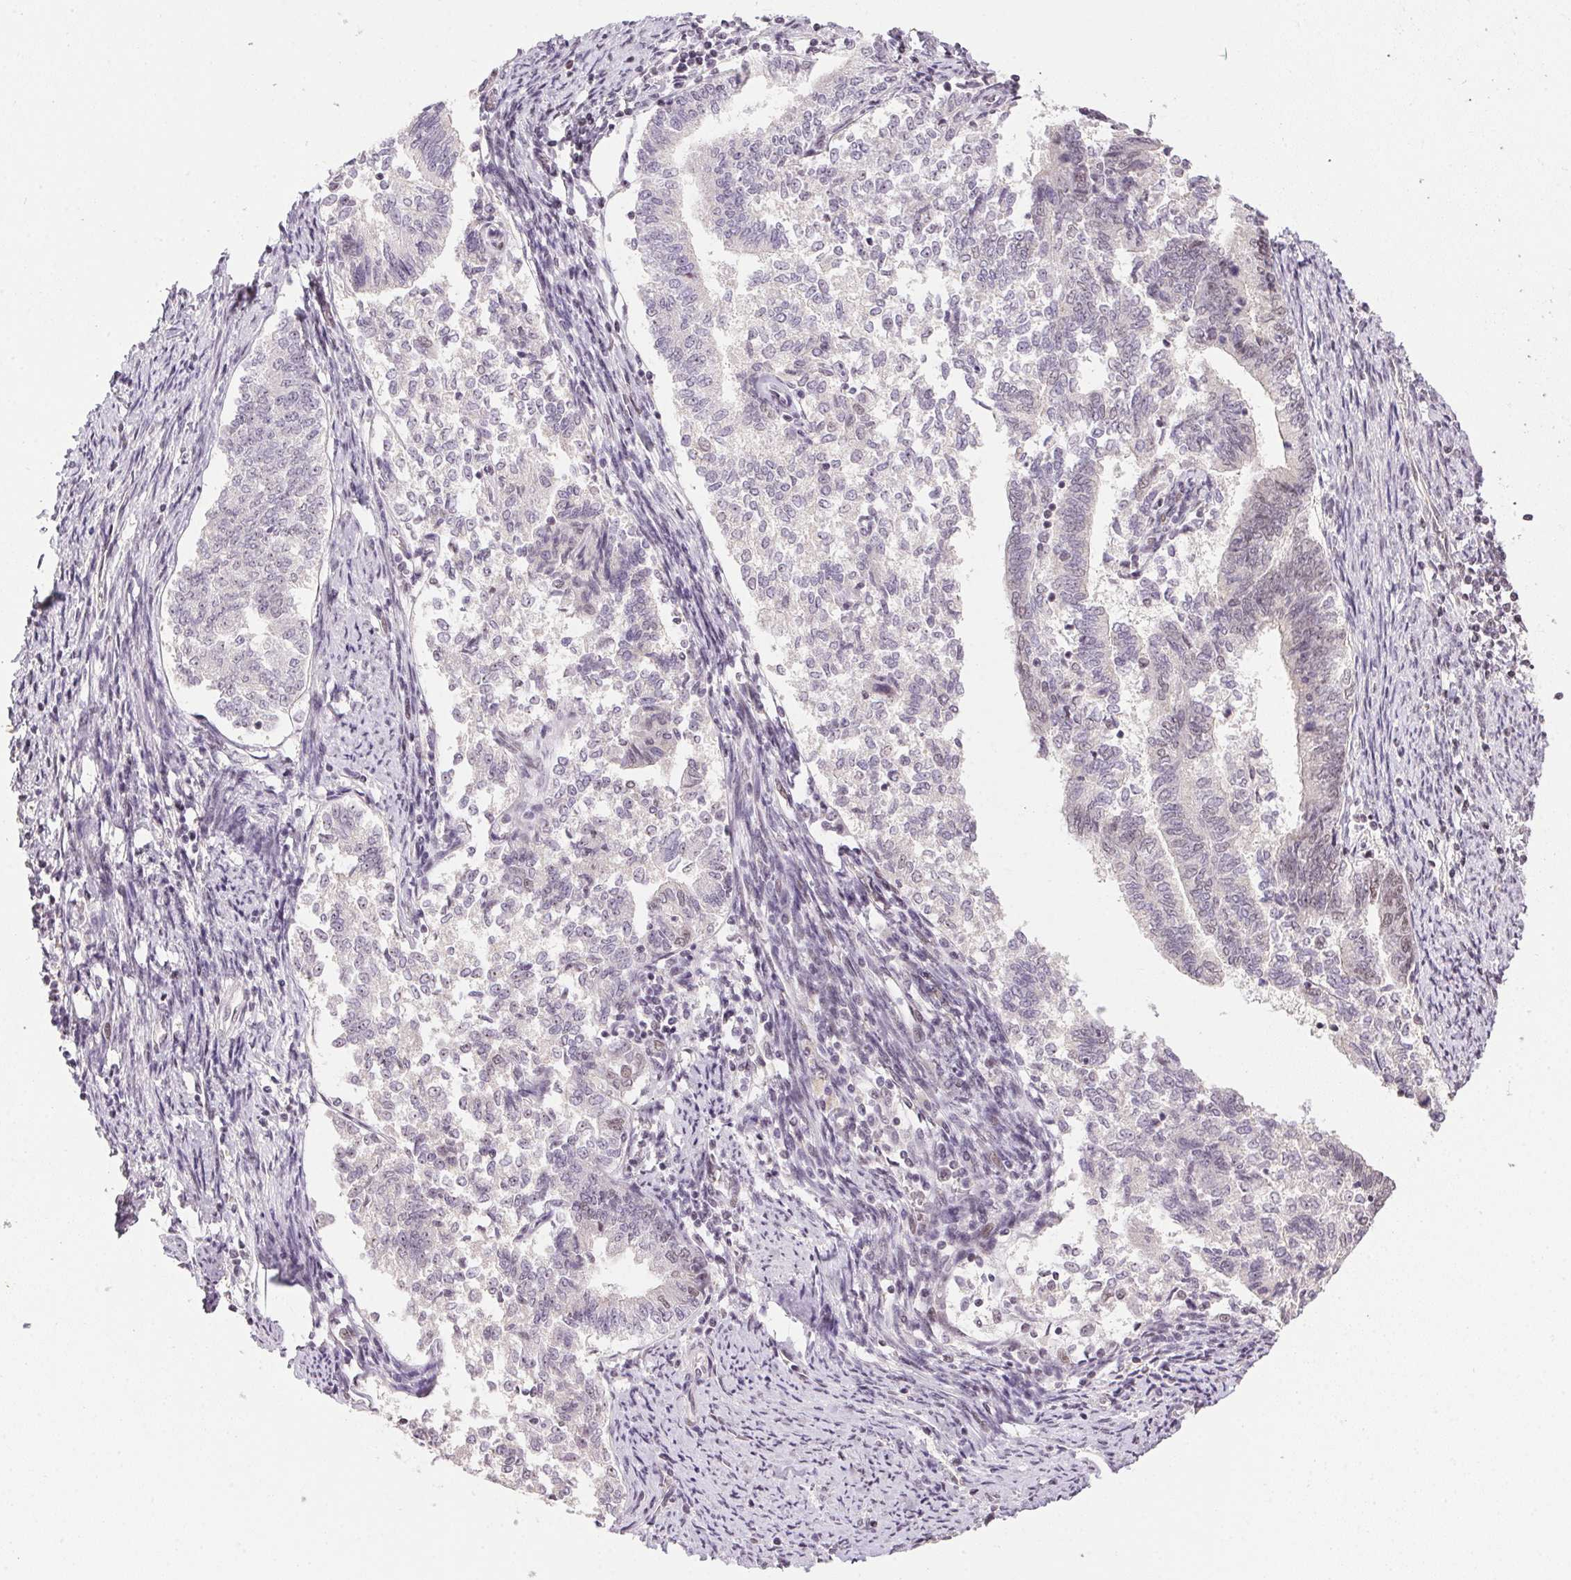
{"staining": {"intensity": "weak", "quantity": "<25%", "location": "nuclear"}, "tissue": "endometrial cancer", "cell_type": "Tumor cells", "image_type": "cancer", "snomed": [{"axis": "morphology", "description": "Adenocarcinoma, NOS"}, {"axis": "topography", "description": "Endometrium"}], "caption": "An immunohistochemistry image of endometrial cancer is shown. There is no staining in tumor cells of endometrial cancer.", "gene": "KDM4D", "patient": {"sex": "female", "age": 65}}